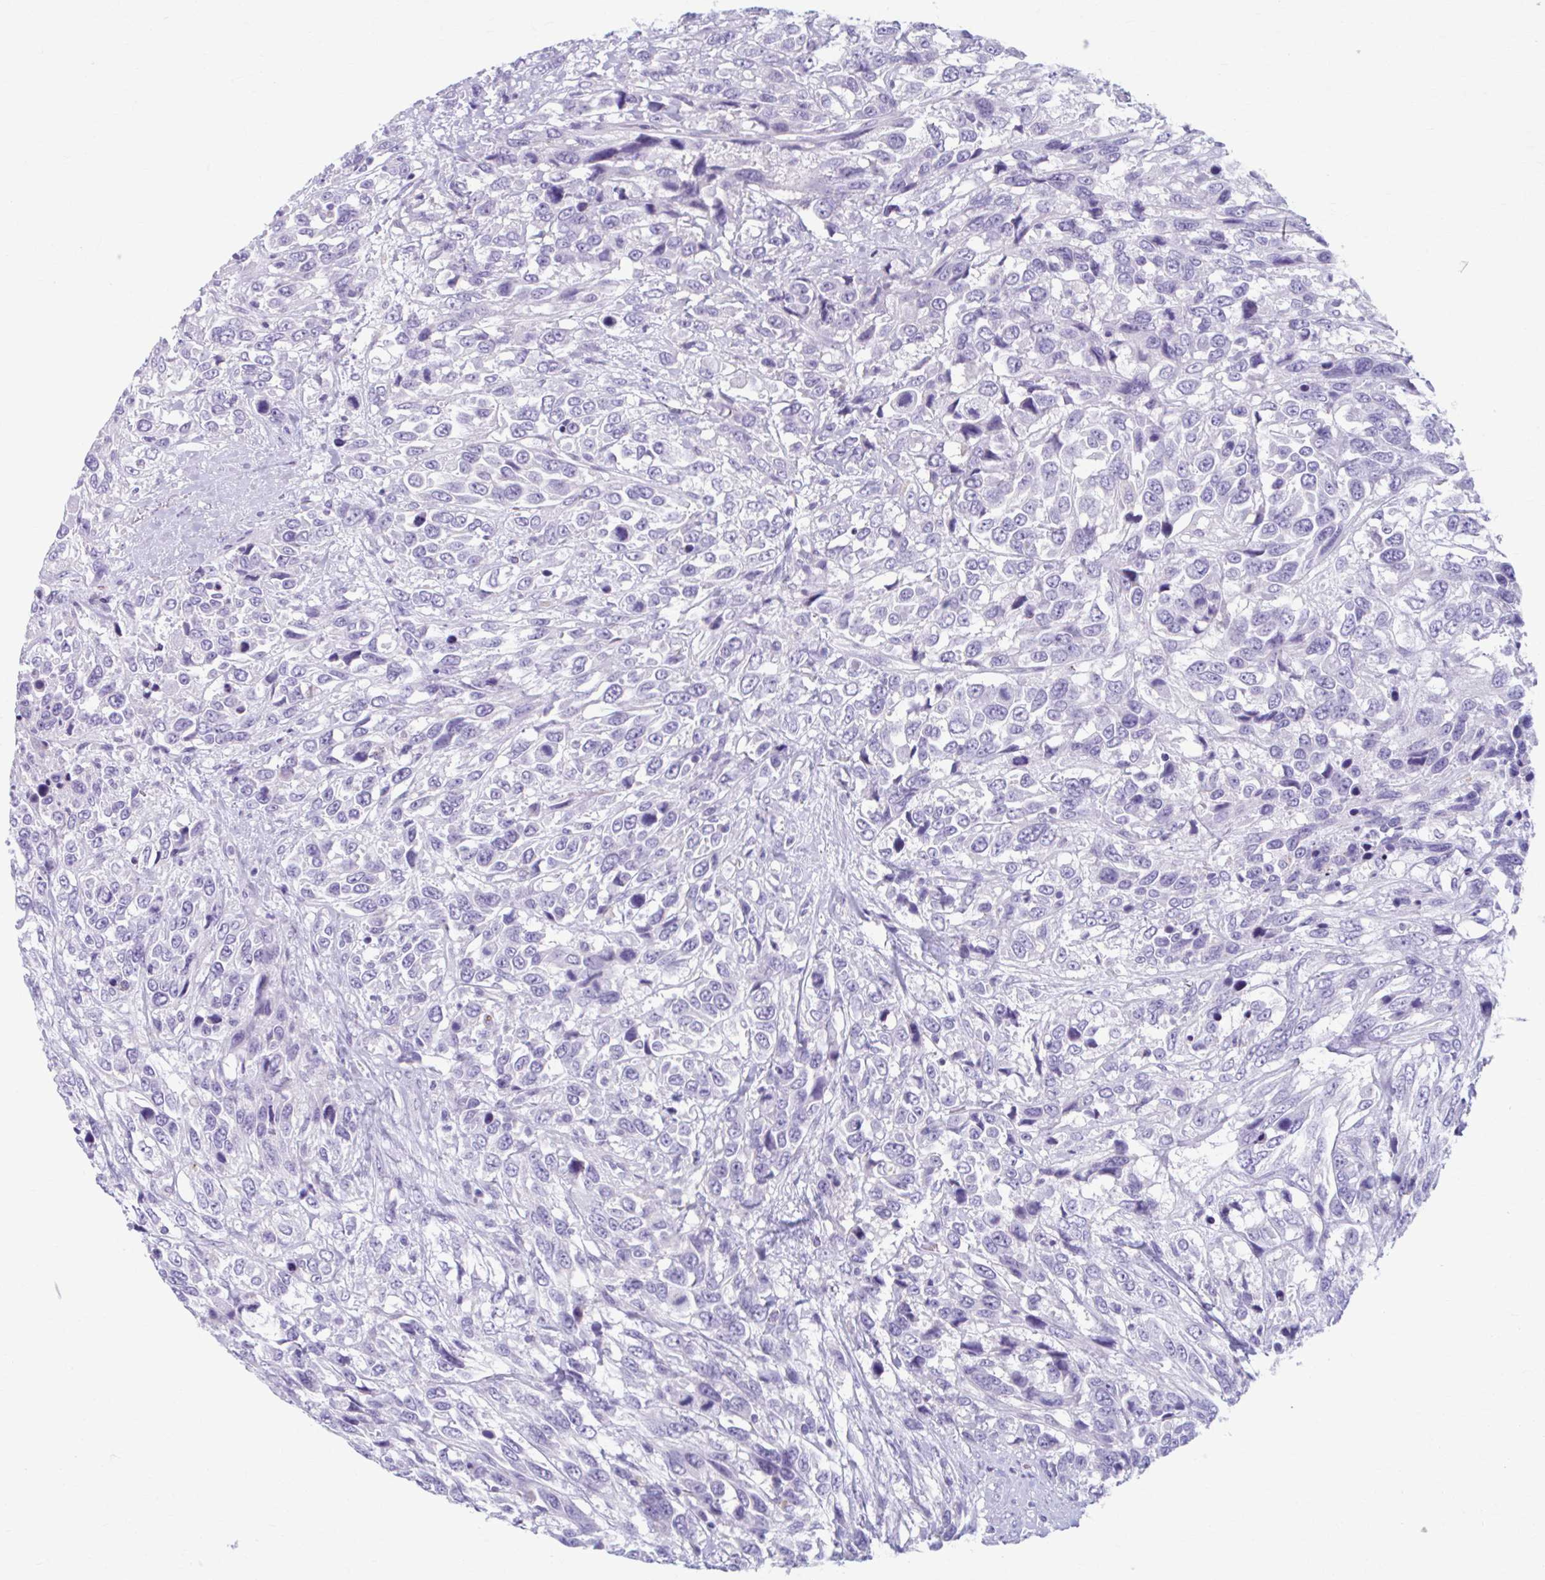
{"staining": {"intensity": "negative", "quantity": "none", "location": "none"}, "tissue": "urothelial cancer", "cell_type": "Tumor cells", "image_type": "cancer", "snomed": [{"axis": "morphology", "description": "Urothelial carcinoma, High grade"}, {"axis": "topography", "description": "Urinary bladder"}], "caption": "The IHC photomicrograph has no significant positivity in tumor cells of high-grade urothelial carcinoma tissue.", "gene": "C12orf71", "patient": {"sex": "female", "age": 70}}